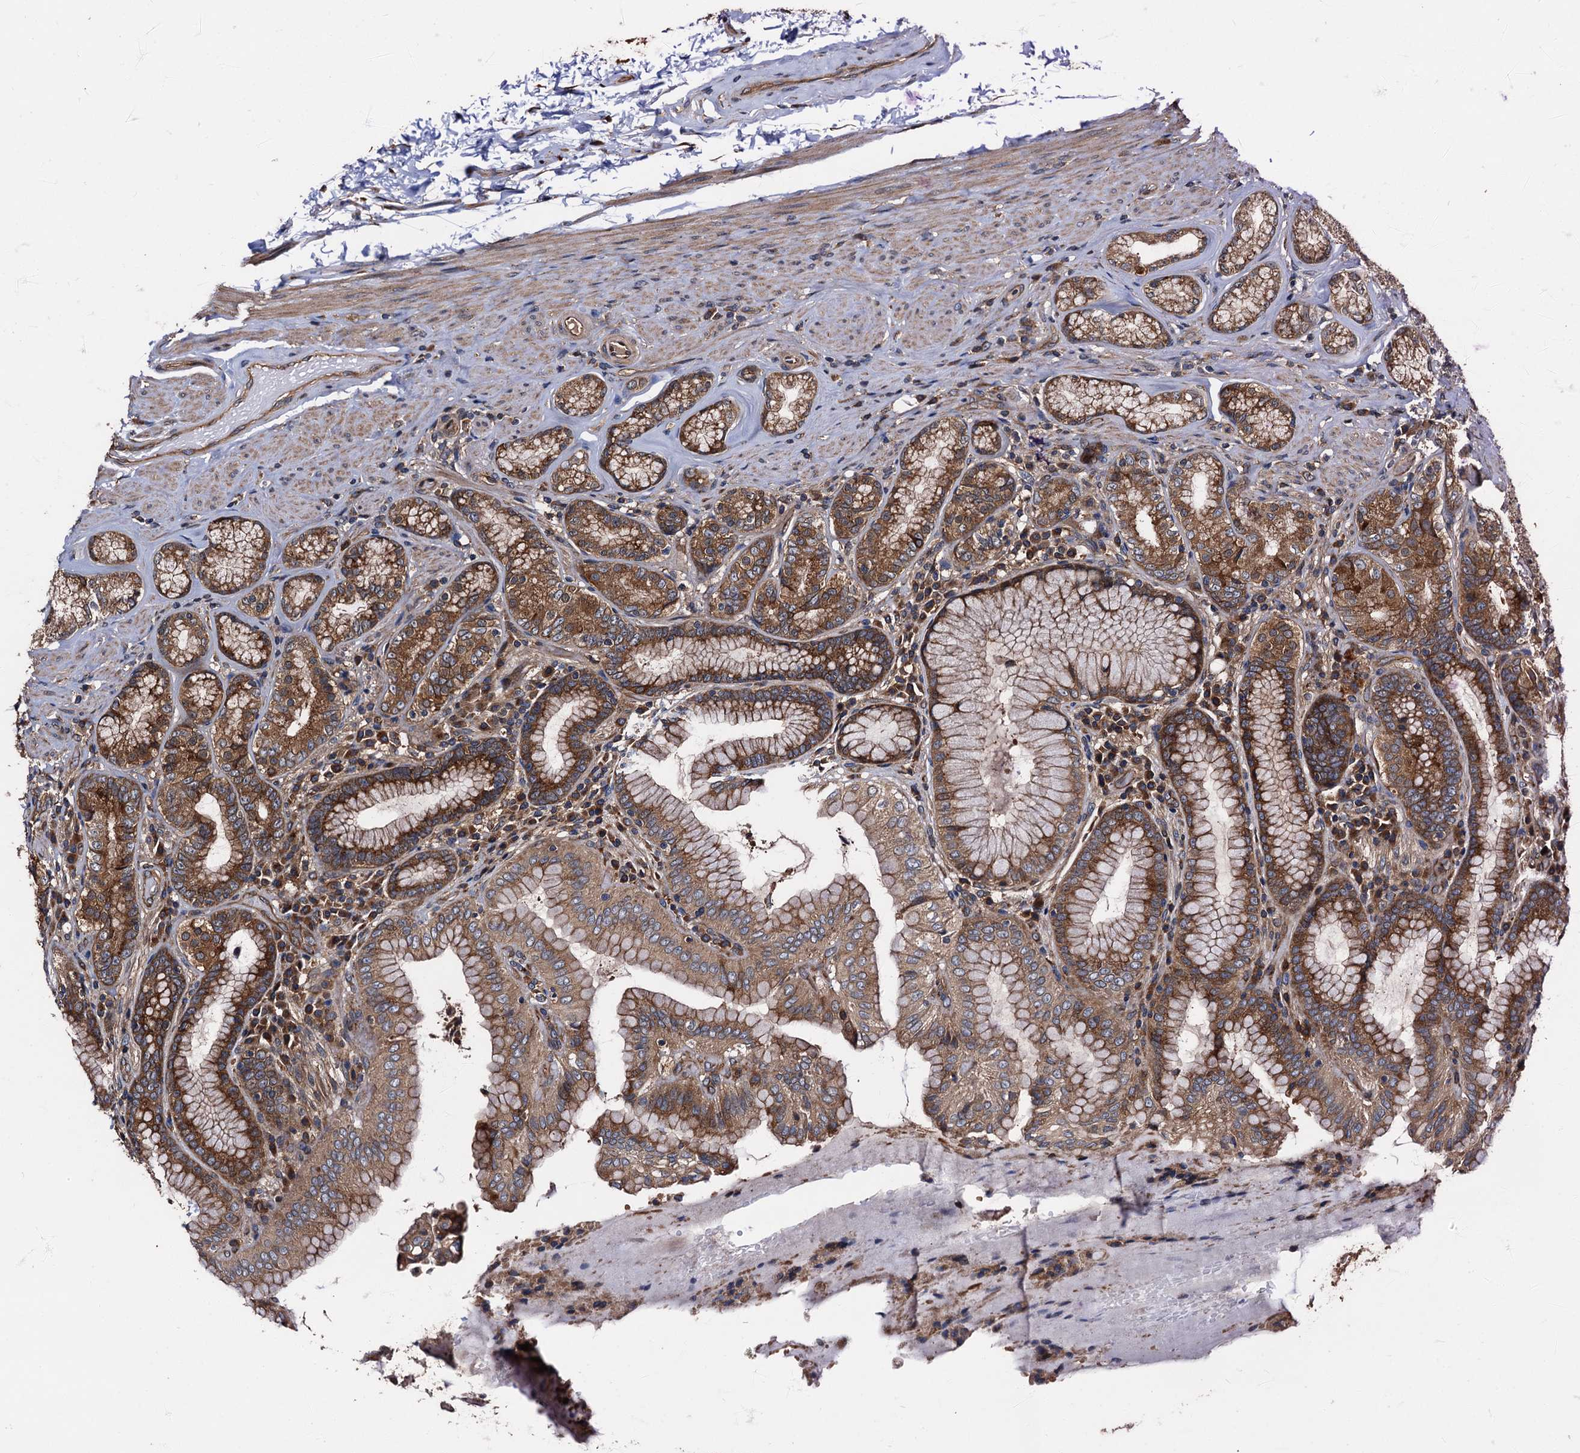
{"staining": {"intensity": "moderate", "quantity": ">75%", "location": "cytoplasmic/membranous"}, "tissue": "stomach", "cell_type": "Glandular cells", "image_type": "normal", "snomed": [{"axis": "morphology", "description": "Normal tissue, NOS"}, {"axis": "topography", "description": "Stomach, upper"}, {"axis": "topography", "description": "Stomach, lower"}], "caption": "The image shows staining of unremarkable stomach, revealing moderate cytoplasmic/membranous protein expression (brown color) within glandular cells. (DAB IHC, brown staining for protein, blue staining for nuclei).", "gene": "PEX5", "patient": {"sex": "female", "age": 76}}